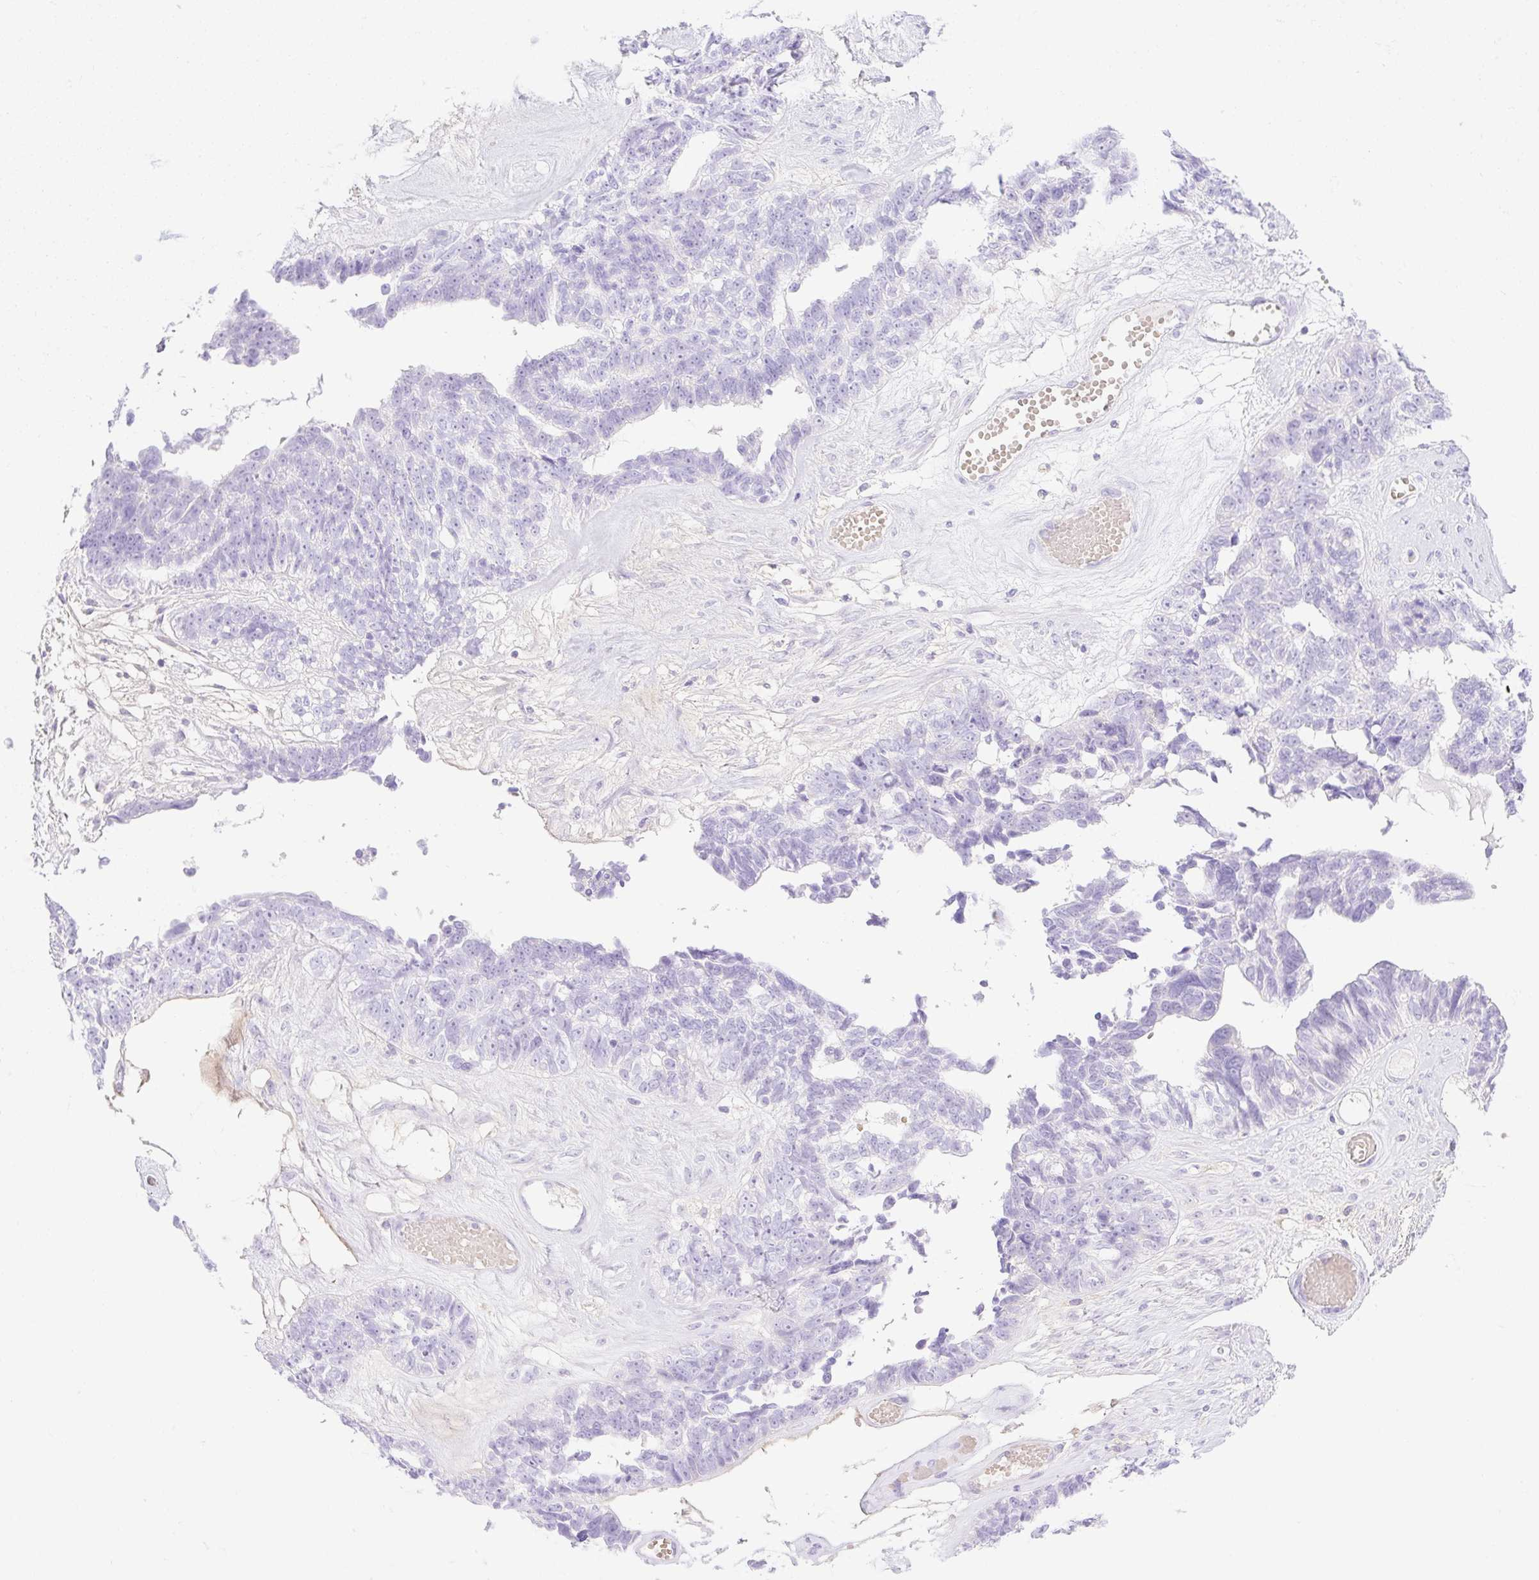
{"staining": {"intensity": "negative", "quantity": "none", "location": "none"}, "tissue": "ovarian cancer", "cell_type": "Tumor cells", "image_type": "cancer", "snomed": [{"axis": "morphology", "description": "Cystadenocarcinoma, serous, NOS"}, {"axis": "topography", "description": "Ovary"}], "caption": "DAB (3,3'-diaminobenzidine) immunohistochemical staining of human ovarian cancer (serous cystadenocarcinoma) exhibits no significant staining in tumor cells. Brightfield microscopy of IHC stained with DAB (brown) and hematoxylin (blue), captured at high magnification.", "gene": "CDX1", "patient": {"sex": "female", "age": 79}}